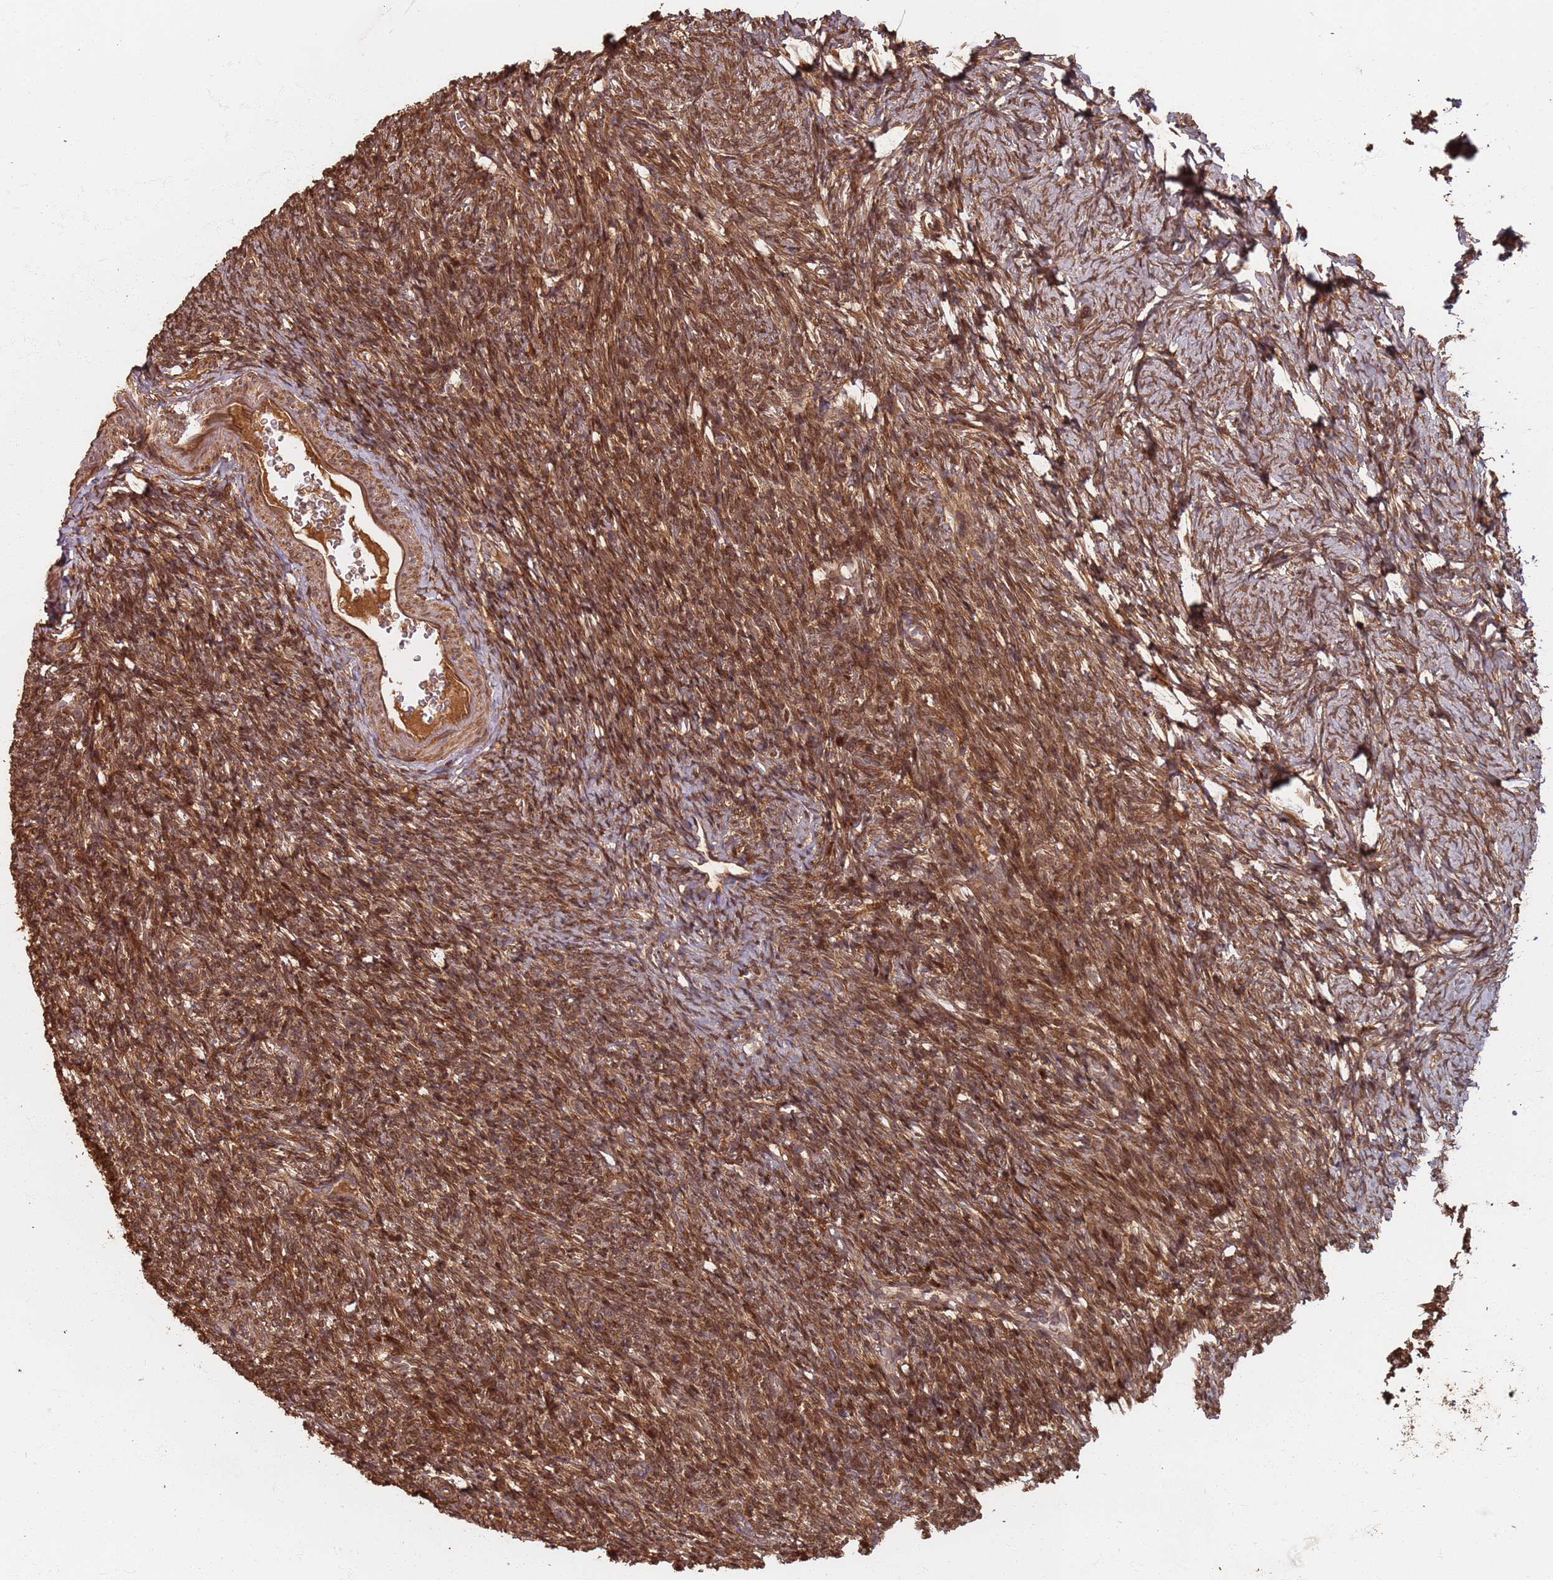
{"staining": {"intensity": "strong", "quantity": ">75%", "location": "cytoplasmic/membranous,nuclear"}, "tissue": "ovary", "cell_type": "Ovarian stroma cells", "image_type": "normal", "snomed": [{"axis": "morphology", "description": "Normal tissue, NOS"}, {"axis": "topography", "description": "Ovary"}], "caption": "This micrograph displays IHC staining of benign human ovary, with high strong cytoplasmic/membranous,nuclear positivity in about >75% of ovarian stroma cells.", "gene": "SDCCAG8", "patient": {"sex": "female", "age": 39}}